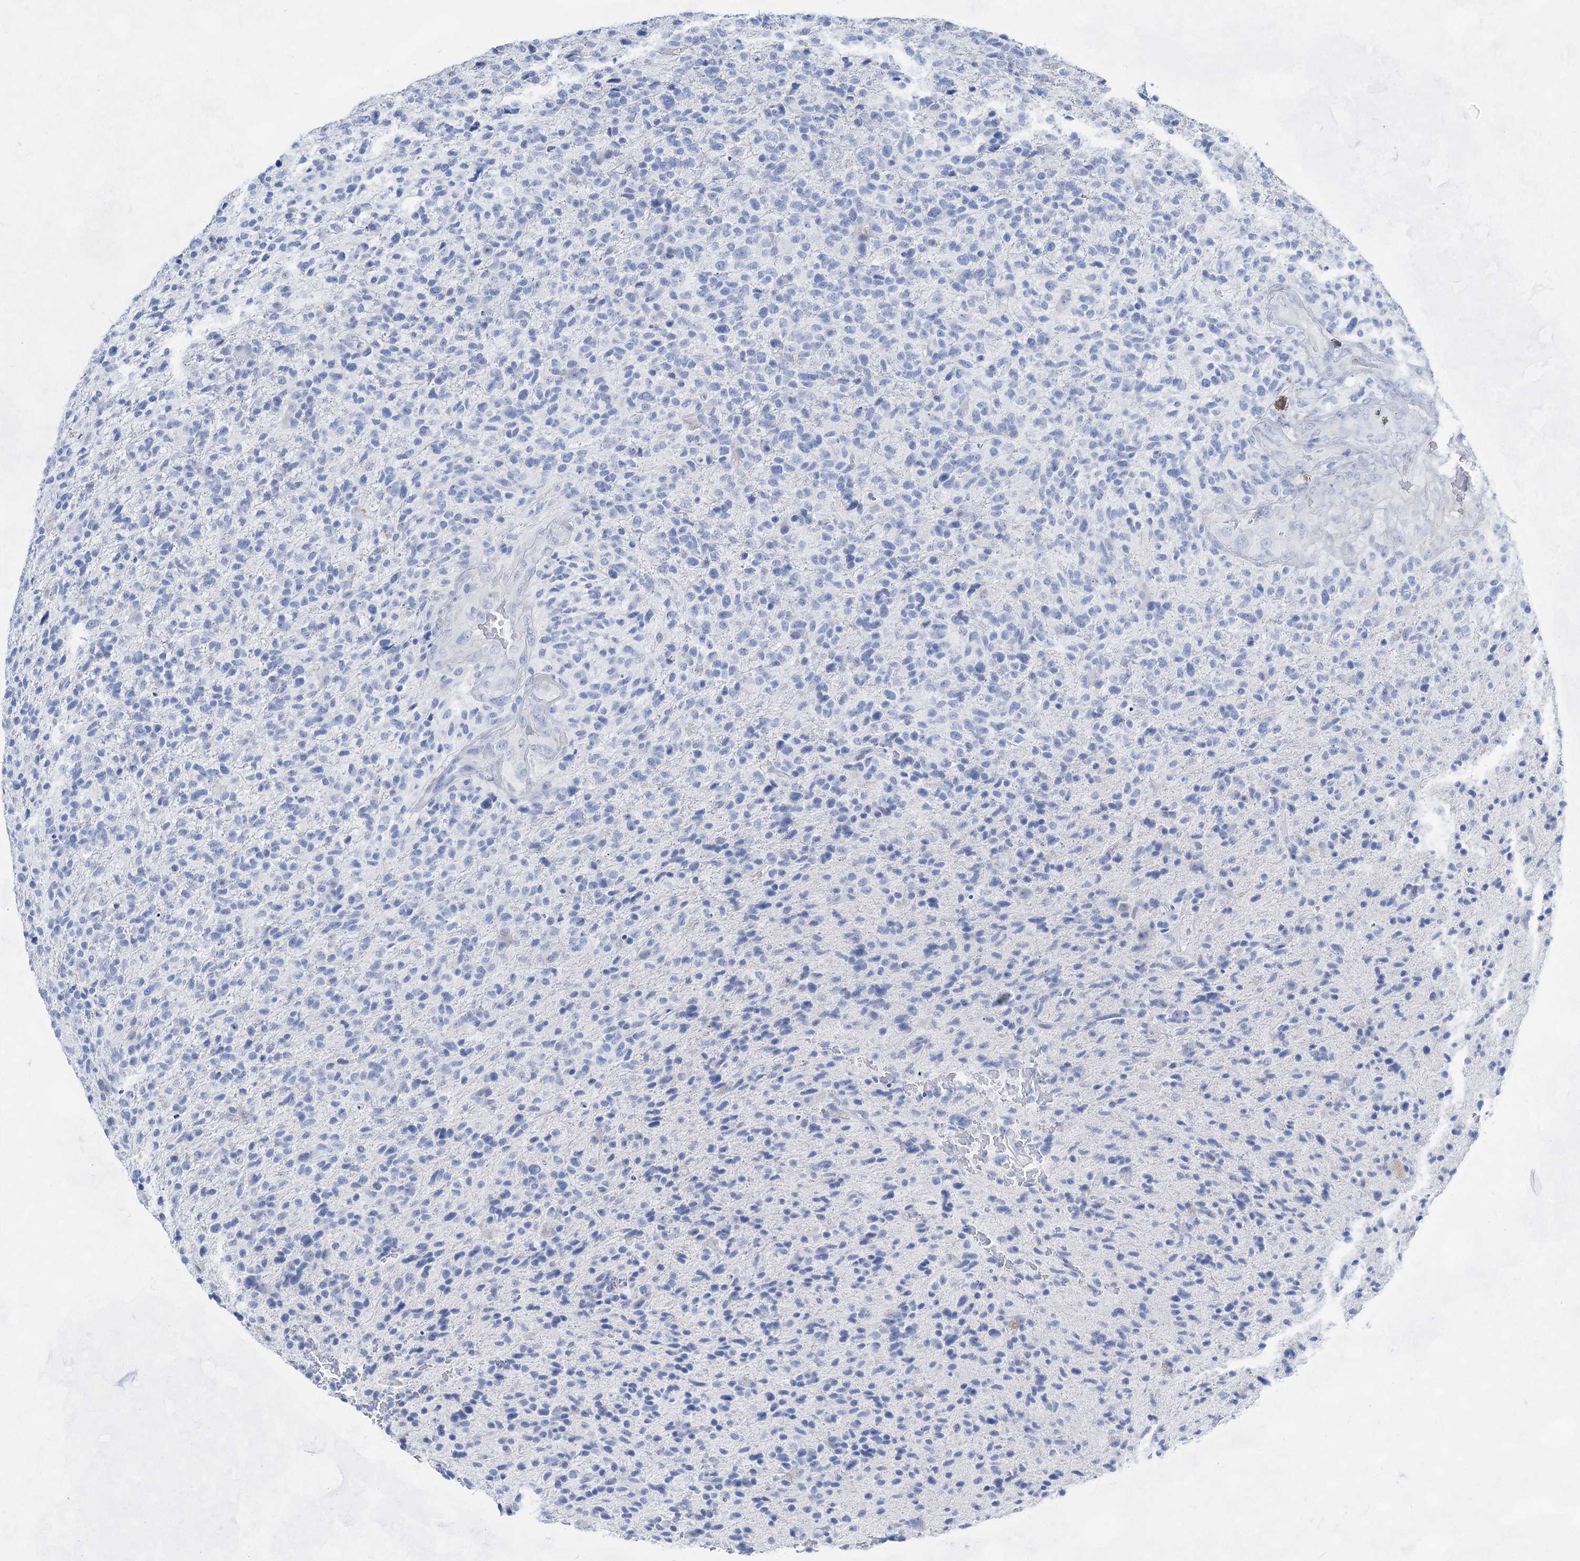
{"staining": {"intensity": "negative", "quantity": "none", "location": "none"}, "tissue": "glioma", "cell_type": "Tumor cells", "image_type": "cancer", "snomed": [{"axis": "morphology", "description": "Glioma, malignant, High grade"}, {"axis": "topography", "description": "Brain"}], "caption": "Immunohistochemistry (IHC) histopathology image of neoplastic tissue: human high-grade glioma (malignant) stained with DAB displays no significant protein expression in tumor cells.", "gene": "ACRV1", "patient": {"sex": "male", "age": 72}}